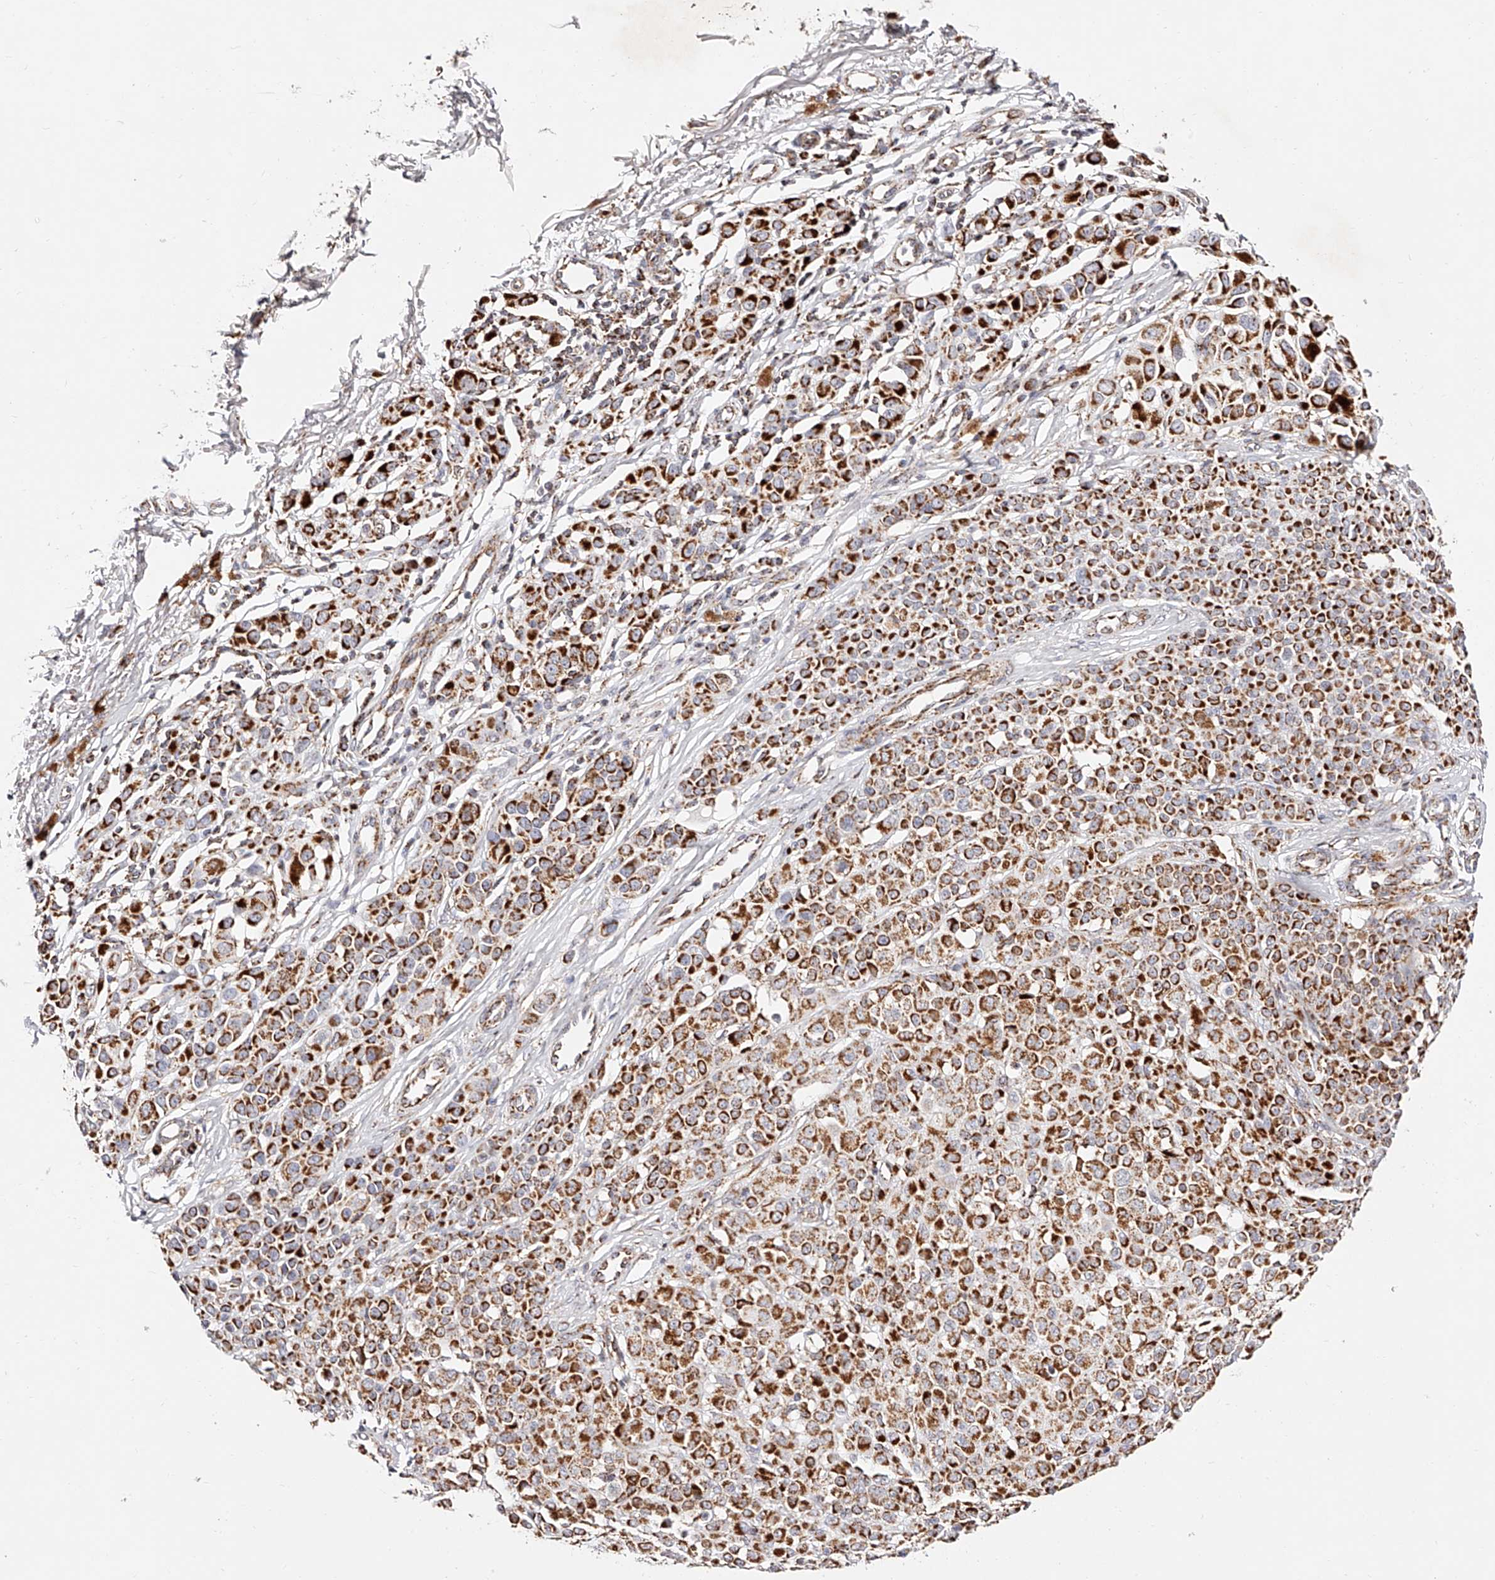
{"staining": {"intensity": "strong", "quantity": ">75%", "location": "cytoplasmic/membranous"}, "tissue": "melanoma", "cell_type": "Tumor cells", "image_type": "cancer", "snomed": [{"axis": "morphology", "description": "Malignant melanoma, NOS"}, {"axis": "topography", "description": "Skin of leg"}], "caption": "Tumor cells show strong cytoplasmic/membranous positivity in approximately >75% of cells in malignant melanoma.", "gene": "NDUFV3", "patient": {"sex": "female", "age": 72}}